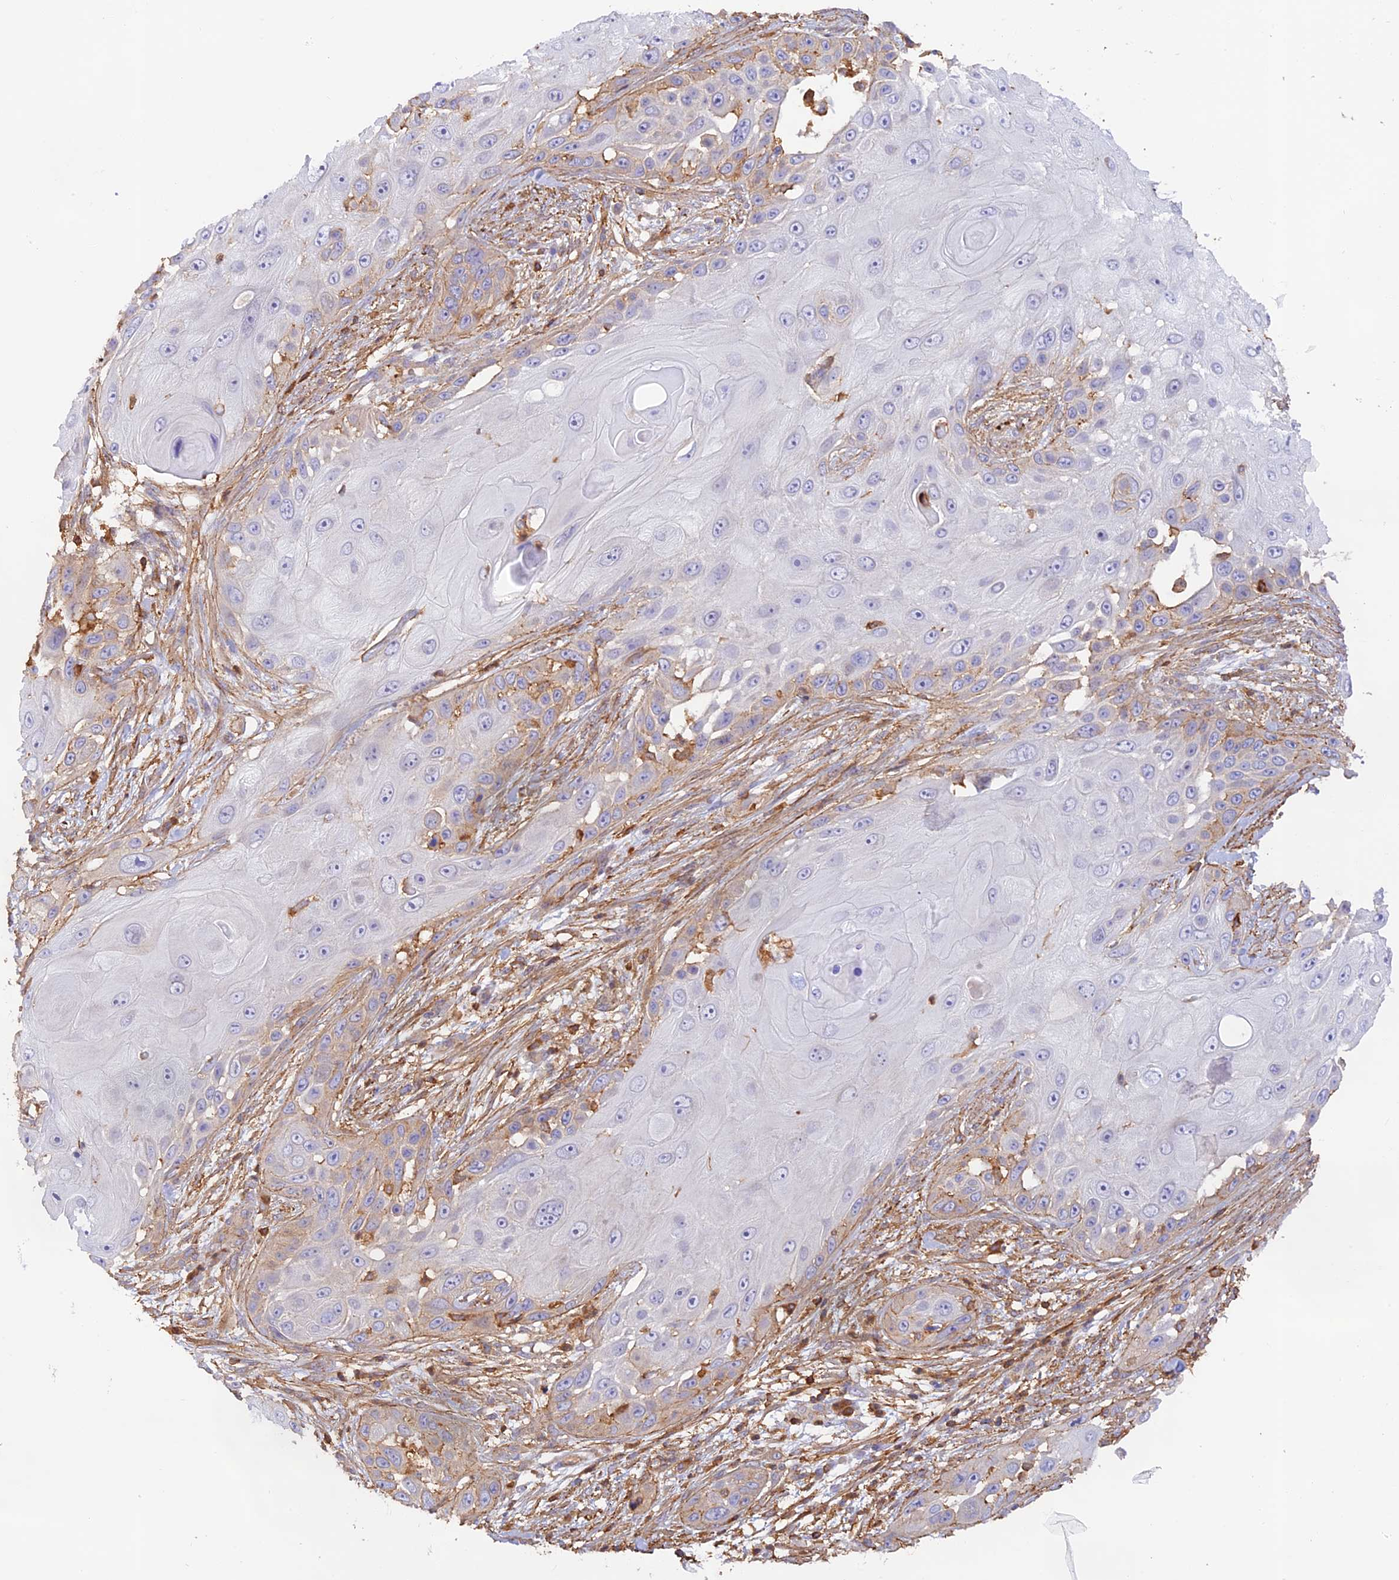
{"staining": {"intensity": "weak", "quantity": "<25%", "location": "cytoplasmic/membranous"}, "tissue": "skin cancer", "cell_type": "Tumor cells", "image_type": "cancer", "snomed": [{"axis": "morphology", "description": "Squamous cell carcinoma, NOS"}, {"axis": "topography", "description": "Skin"}], "caption": "Tumor cells show no significant staining in skin cancer.", "gene": "DENND1C", "patient": {"sex": "female", "age": 44}}